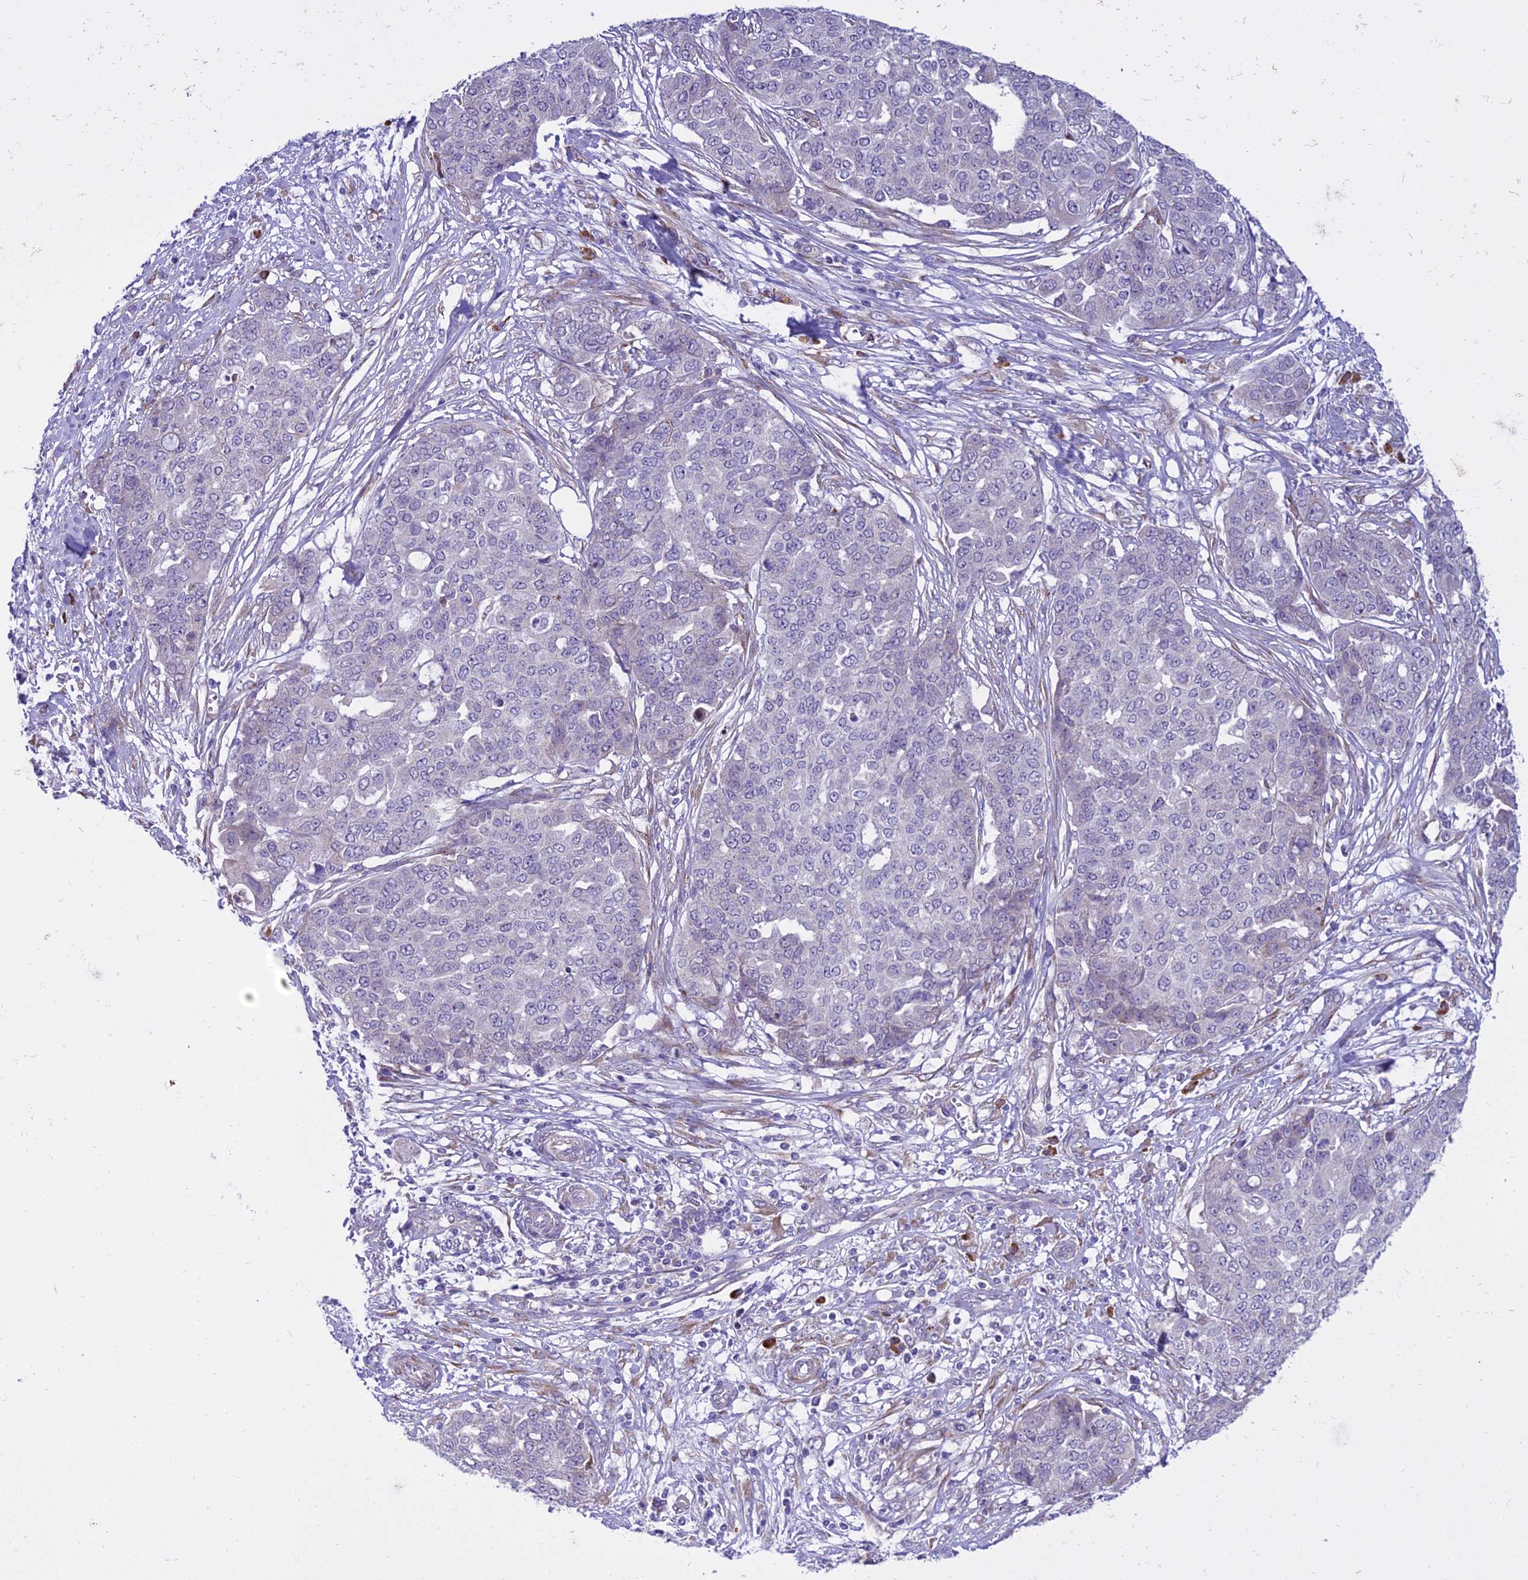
{"staining": {"intensity": "negative", "quantity": "none", "location": "none"}, "tissue": "ovarian cancer", "cell_type": "Tumor cells", "image_type": "cancer", "snomed": [{"axis": "morphology", "description": "Cystadenocarcinoma, serous, NOS"}, {"axis": "topography", "description": "Soft tissue"}, {"axis": "topography", "description": "Ovary"}], "caption": "An immunohistochemistry (IHC) histopathology image of serous cystadenocarcinoma (ovarian) is shown. There is no staining in tumor cells of serous cystadenocarcinoma (ovarian).", "gene": "NEURL2", "patient": {"sex": "female", "age": 57}}